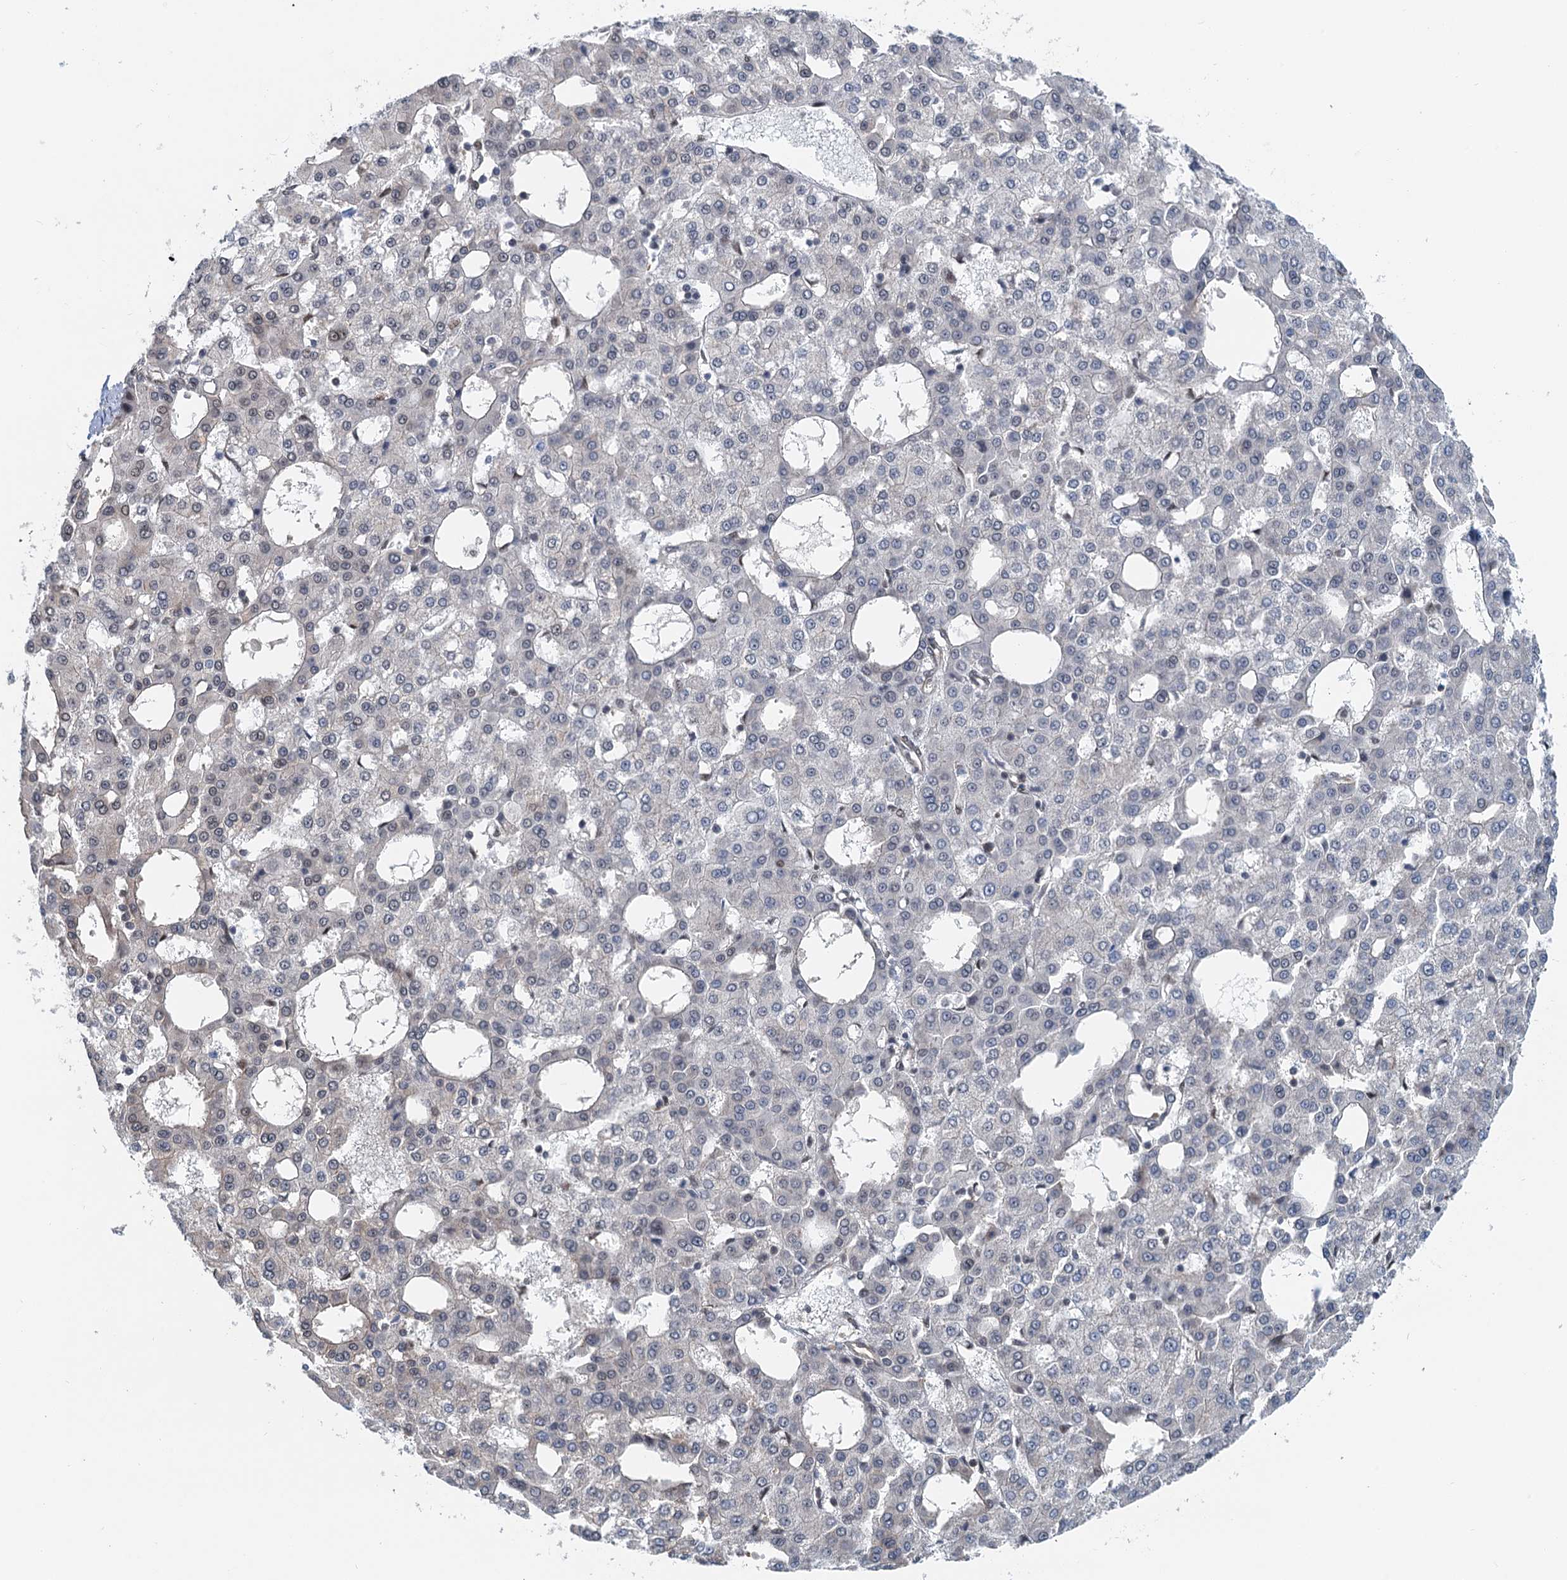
{"staining": {"intensity": "negative", "quantity": "none", "location": "none"}, "tissue": "liver cancer", "cell_type": "Tumor cells", "image_type": "cancer", "snomed": [{"axis": "morphology", "description": "Carcinoma, Hepatocellular, NOS"}, {"axis": "topography", "description": "Liver"}], "caption": "Immunohistochemistry of liver hepatocellular carcinoma shows no staining in tumor cells.", "gene": "CFDP1", "patient": {"sex": "male", "age": 47}}